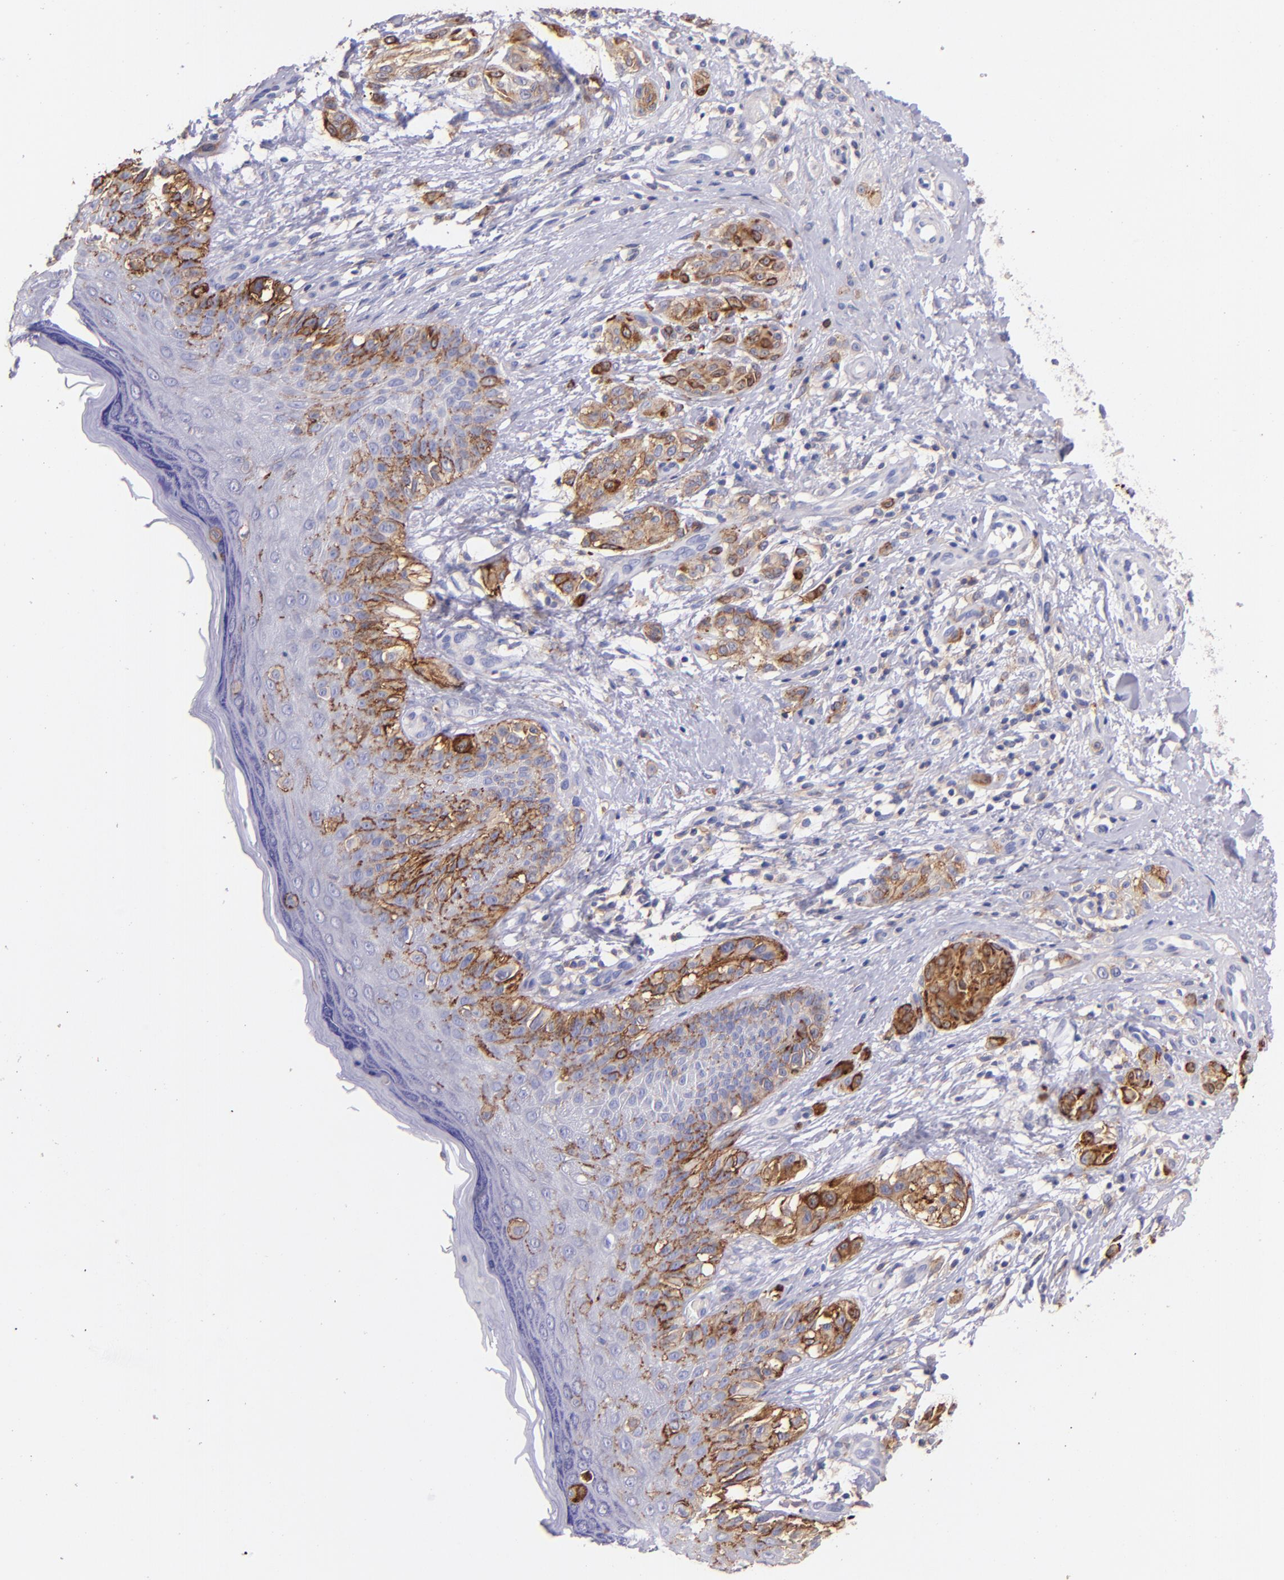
{"staining": {"intensity": "strong", "quantity": ">75%", "location": "cytoplasmic/membranous"}, "tissue": "melanoma", "cell_type": "Tumor cells", "image_type": "cancer", "snomed": [{"axis": "morphology", "description": "Malignant melanoma, NOS"}, {"axis": "topography", "description": "Skin"}], "caption": "A high-resolution histopathology image shows immunohistochemistry (IHC) staining of malignant melanoma, which displays strong cytoplasmic/membranous staining in approximately >75% of tumor cells.", "gene": "RET", "patient": {"sex": "male", "age": 57}}